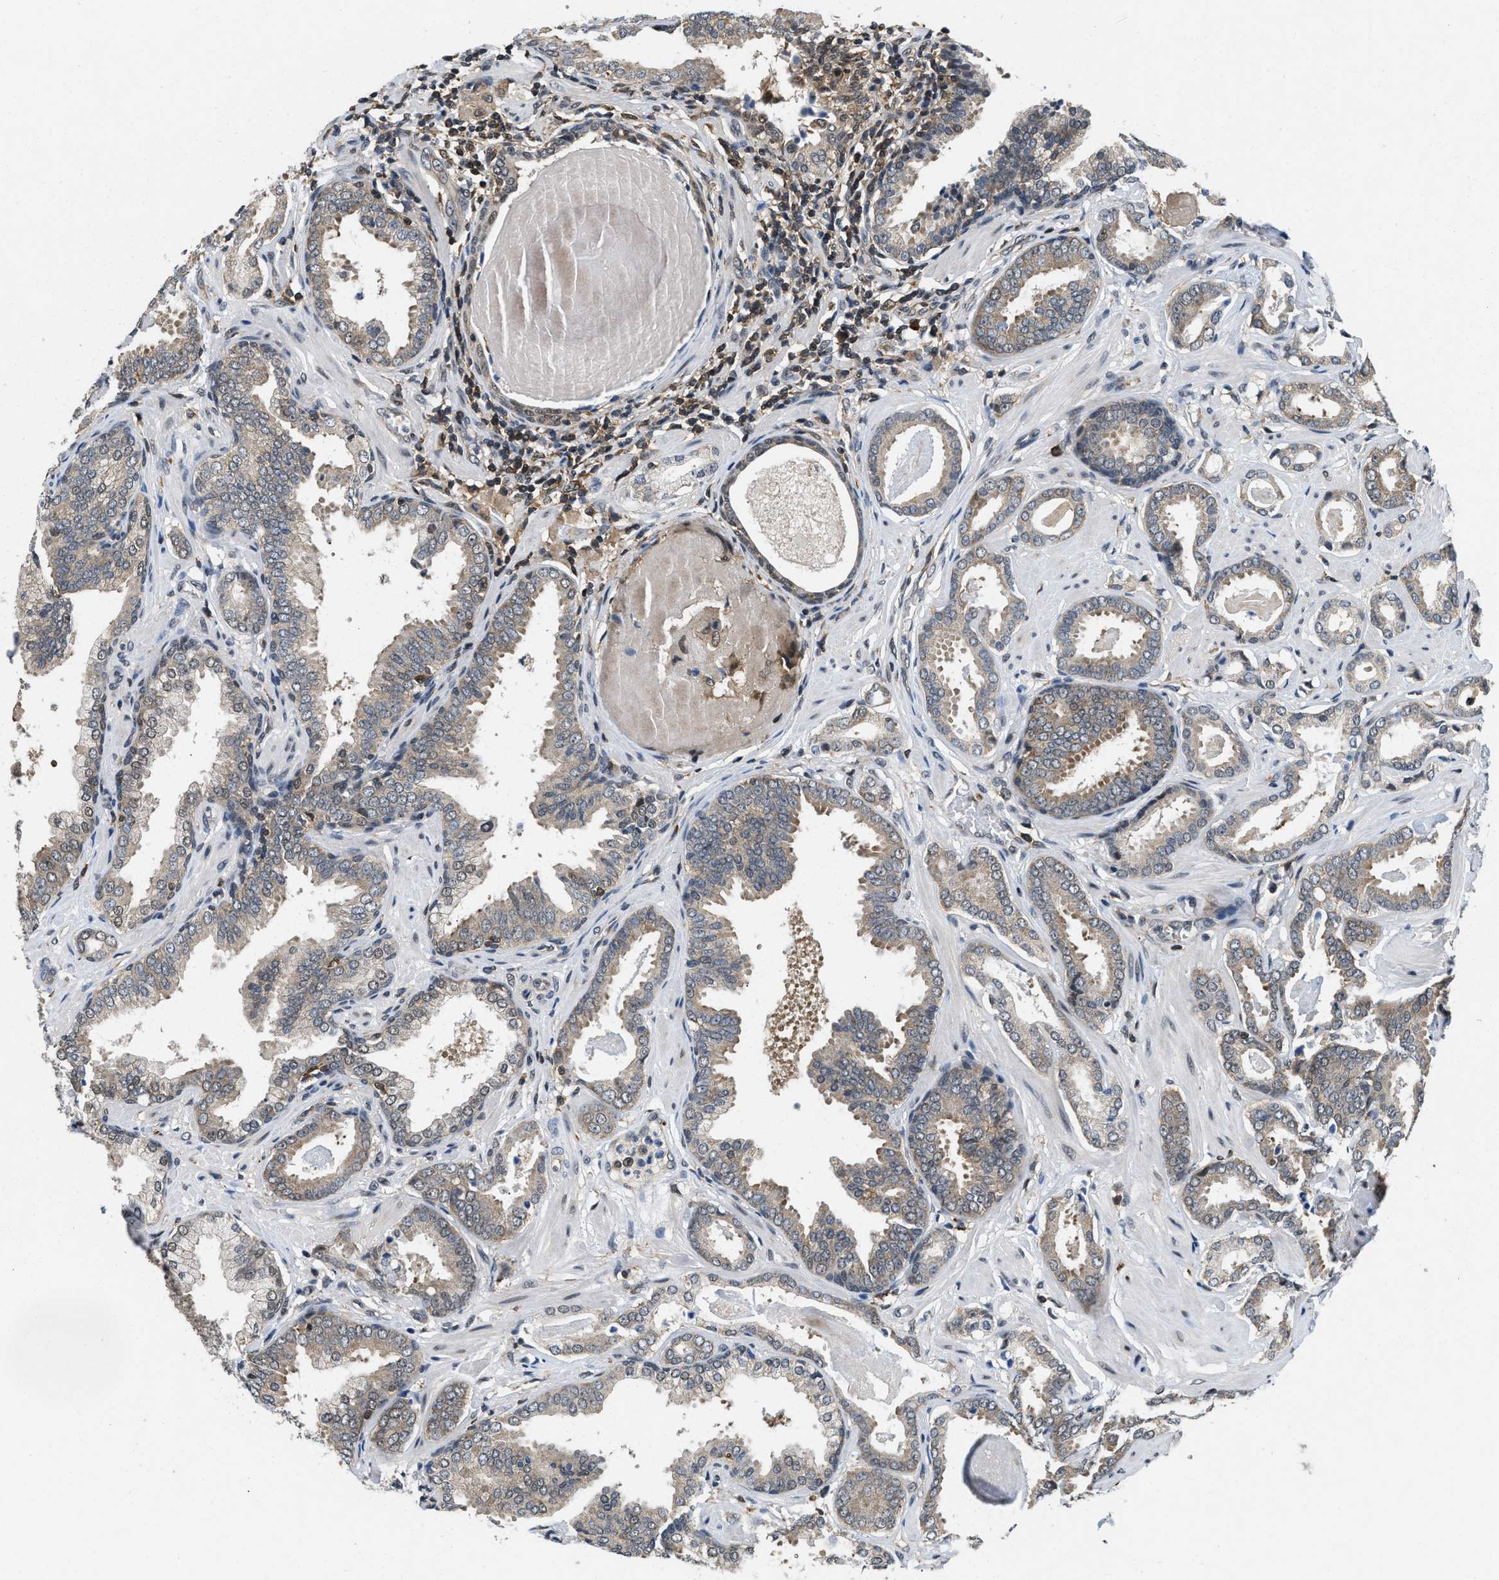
{"staining": {"intensity": "weak", "quantity": "<25%", "location": "cytoplasmic/membranous"}, "tissue": "prostate cancer", "cell_type": "Tumor cells", "image_type": "cancer", "snomed": [{"axis": "morphology", "description": "Adenocarcinoma, Low grade"}, {"axis": "topography", "description": "Prostate"}], "caption": "IHC of prostate cancer reveals no staining in tumor cells.", "gene": "ATF7IP", "patient": {"sex": "male", "age": 53}}